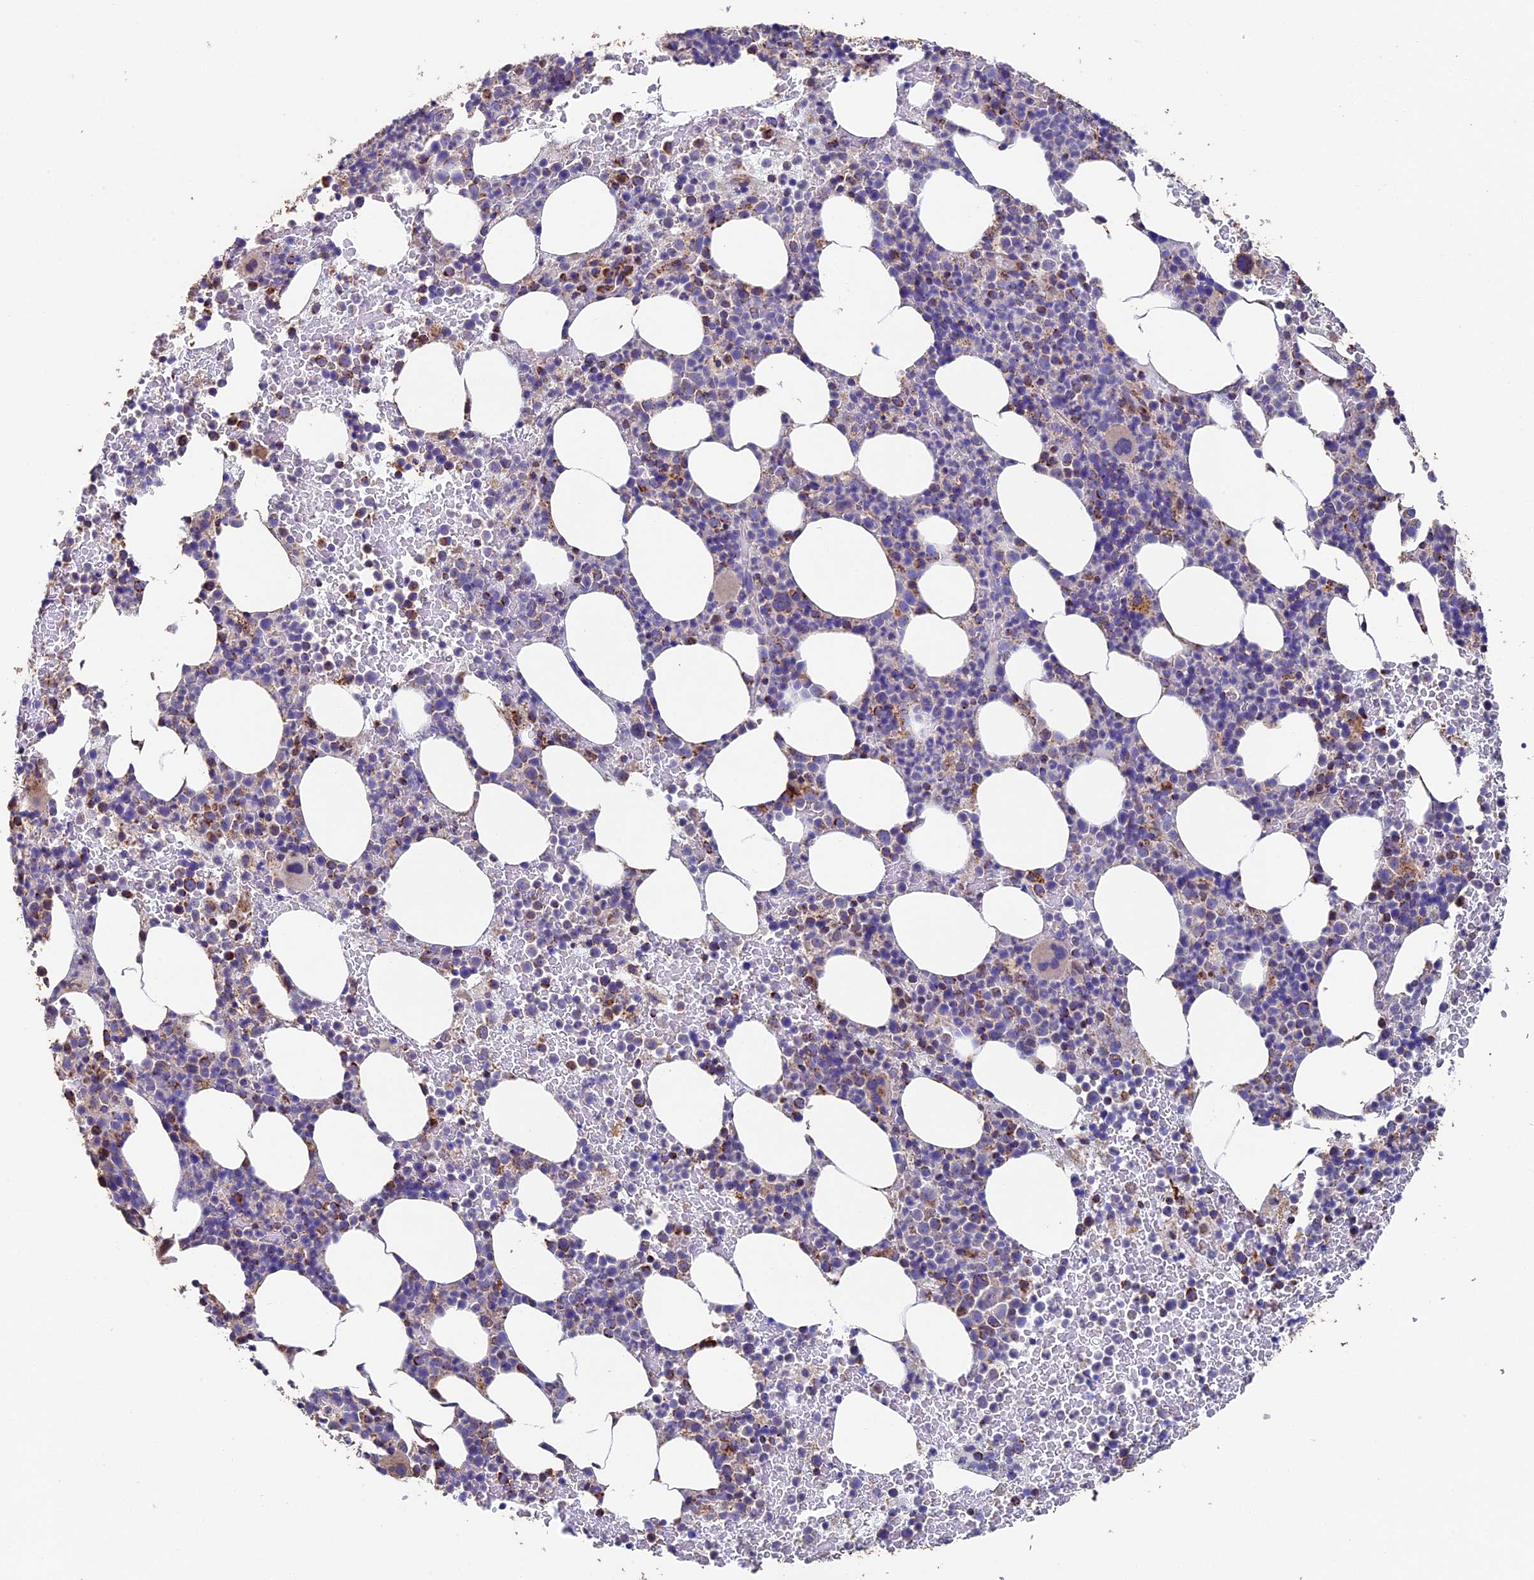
{"staining": {"intensity": "moderate", "quantity": "<25%", "location": "cytoplasmic/membranous"}, "tissue": "bone marrow", "cell_type": "Hematopoietic cells", "image_type": "normal", "snomed": [{"axis": "morphology", "description": "Normal tissue, NOS"}, {"axis": "topography", "description": "Bone marrow"}], "caption": "The image displays staining of unremarkable bone marrow, revealing moderate cytoplasmic/membranous protein staining (brown color) within hematopoietic cells. (DAB IHC with brightfield microscopy, high magnification).", "gene": "ADAT1", "patient": {"sex": "female", "age": 82}}